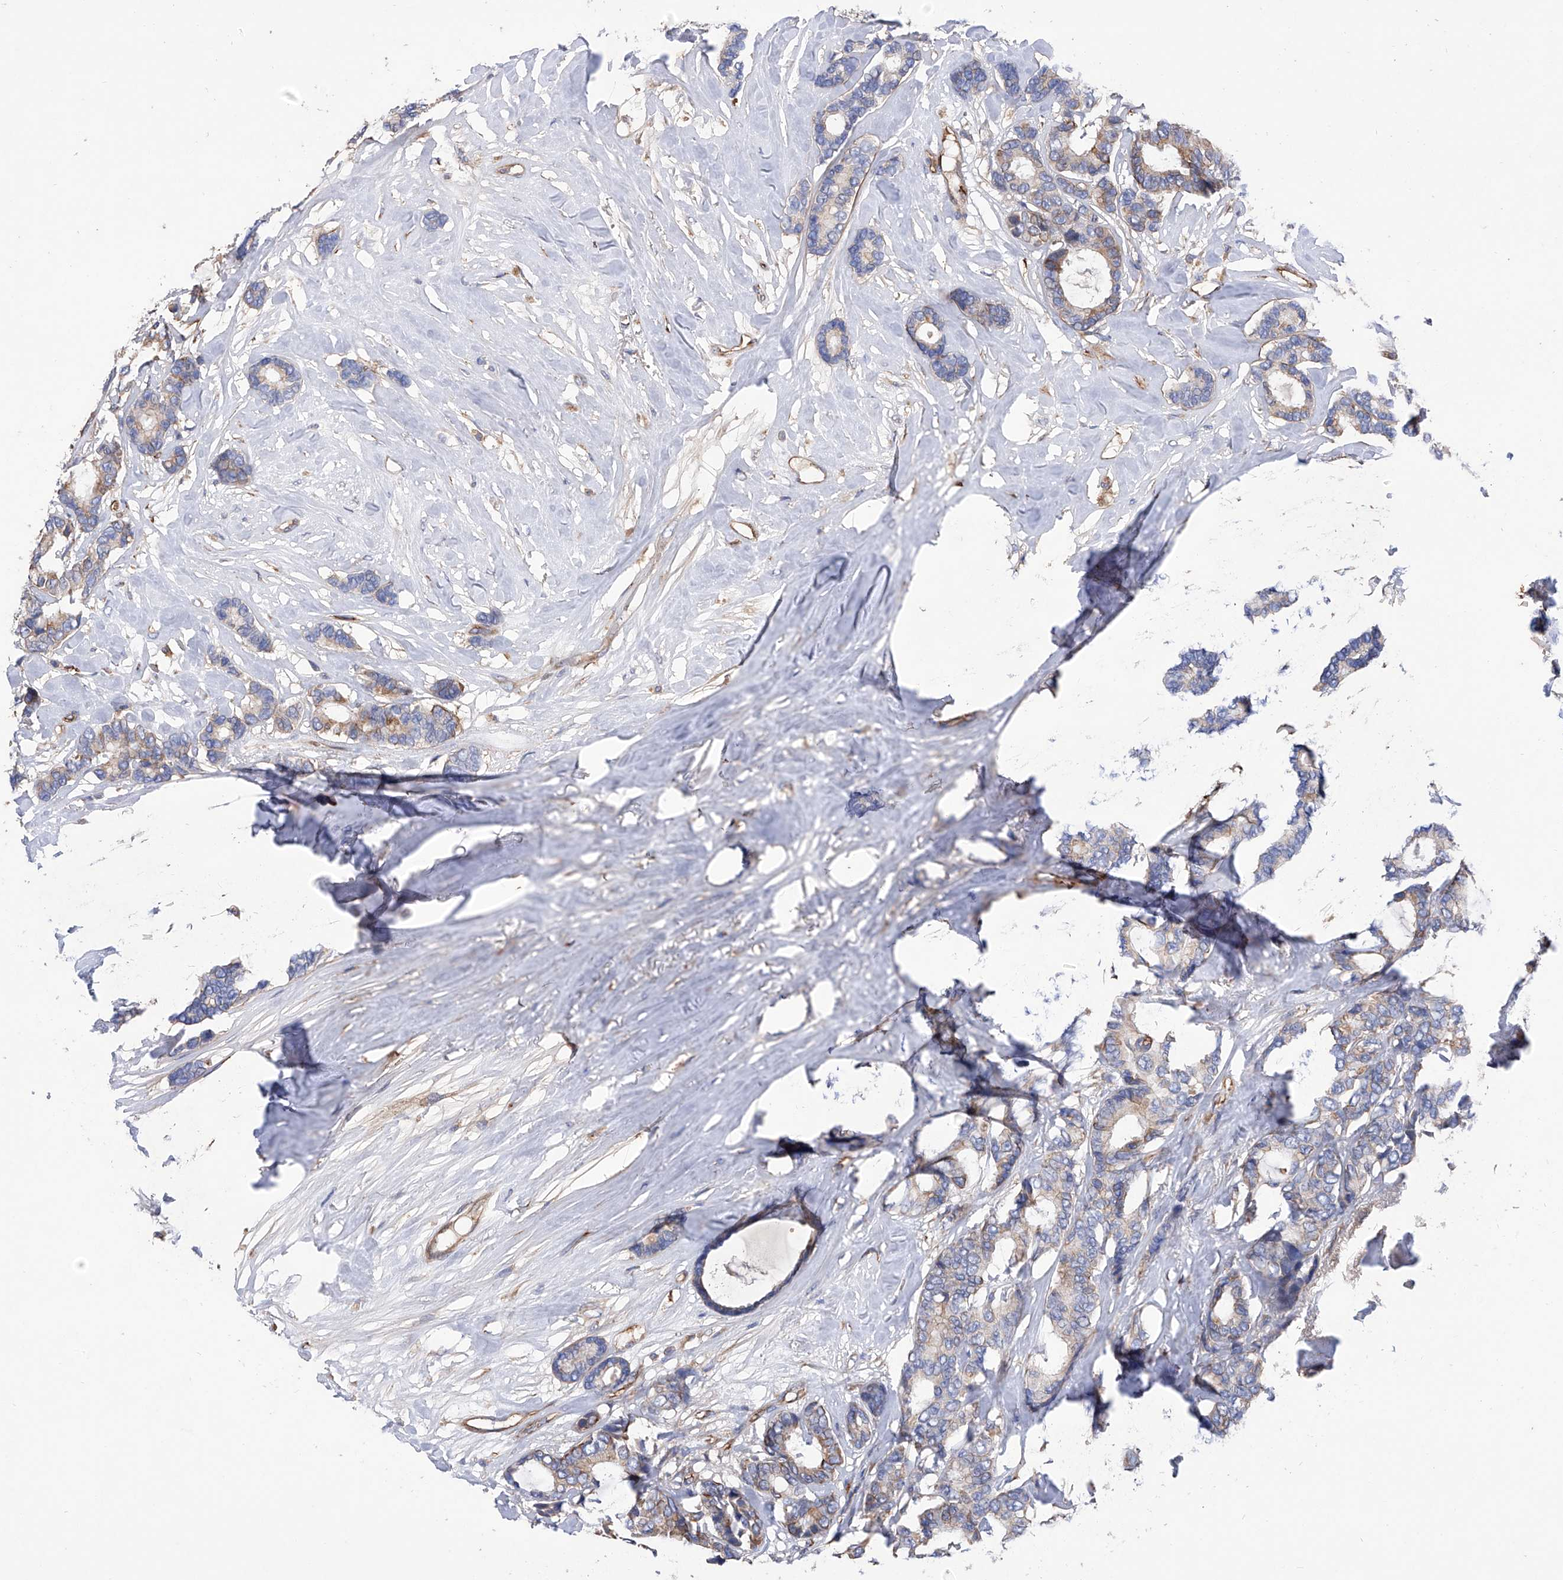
{"staining": {"intensity": "weak", "quantity": ">75%", "location": "cytoplasmic/membranous"}, "tissue": "breast cancer", "cell_type": "Tumor cells", "image_type": "cancer", "snomed": [{"axis": "morphology", "description": "Duct carcinoma"}, {"axis": "topography", "description": "Breast"}], "caption": "This micrograph exhibits breast invasive ductal carcinoma stained with IHC to label a protein in brown. The cytoplasmic/membranous of tumor cells show weak positivity for the protein. Nuclei are counter-stained blue.", "gene": "INPP5B", "patient": {"sex": "female", "age": 87}}